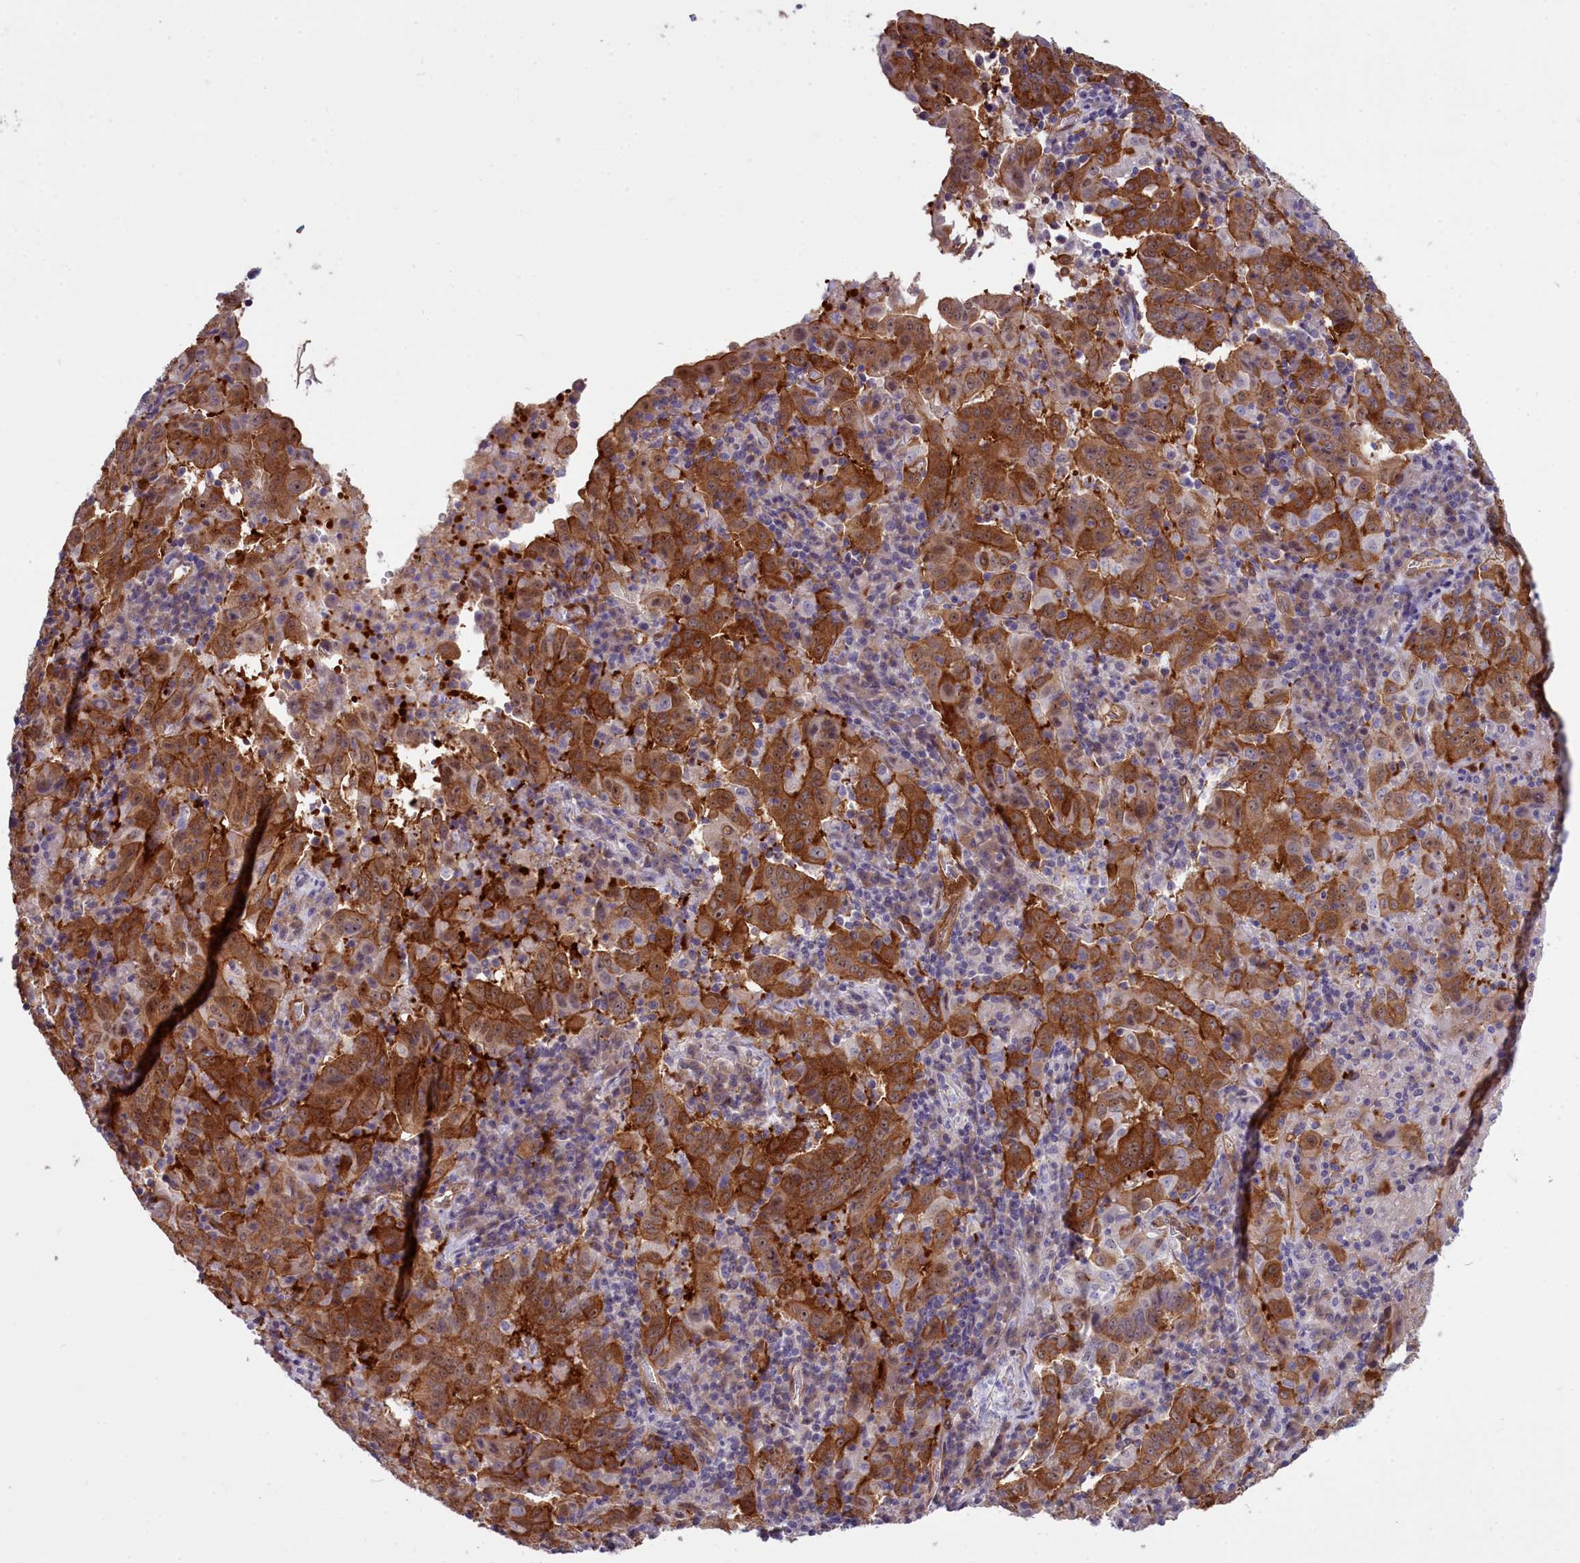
{"staining": {"intensity": "strong", "quantity": ">75%", "location": "cytoplasmic/membranous"}, "tissue": "pancreatic cancer", "cell_type": "Tumor cells", "image_type": "cancer", "snomed": [{"axis": "morphology", "description": "Adenocarcinoma, NOS"}, {"axis": "topography", "description": "Pancreas"}], "caption": "Adenocarcinoma (pancreatic) stained for a protein displays strong cytoplasmic/membranous positivity in tumor cells.", "gene": "BCAR1", "patient": {"sex": "male", "age": 63}}